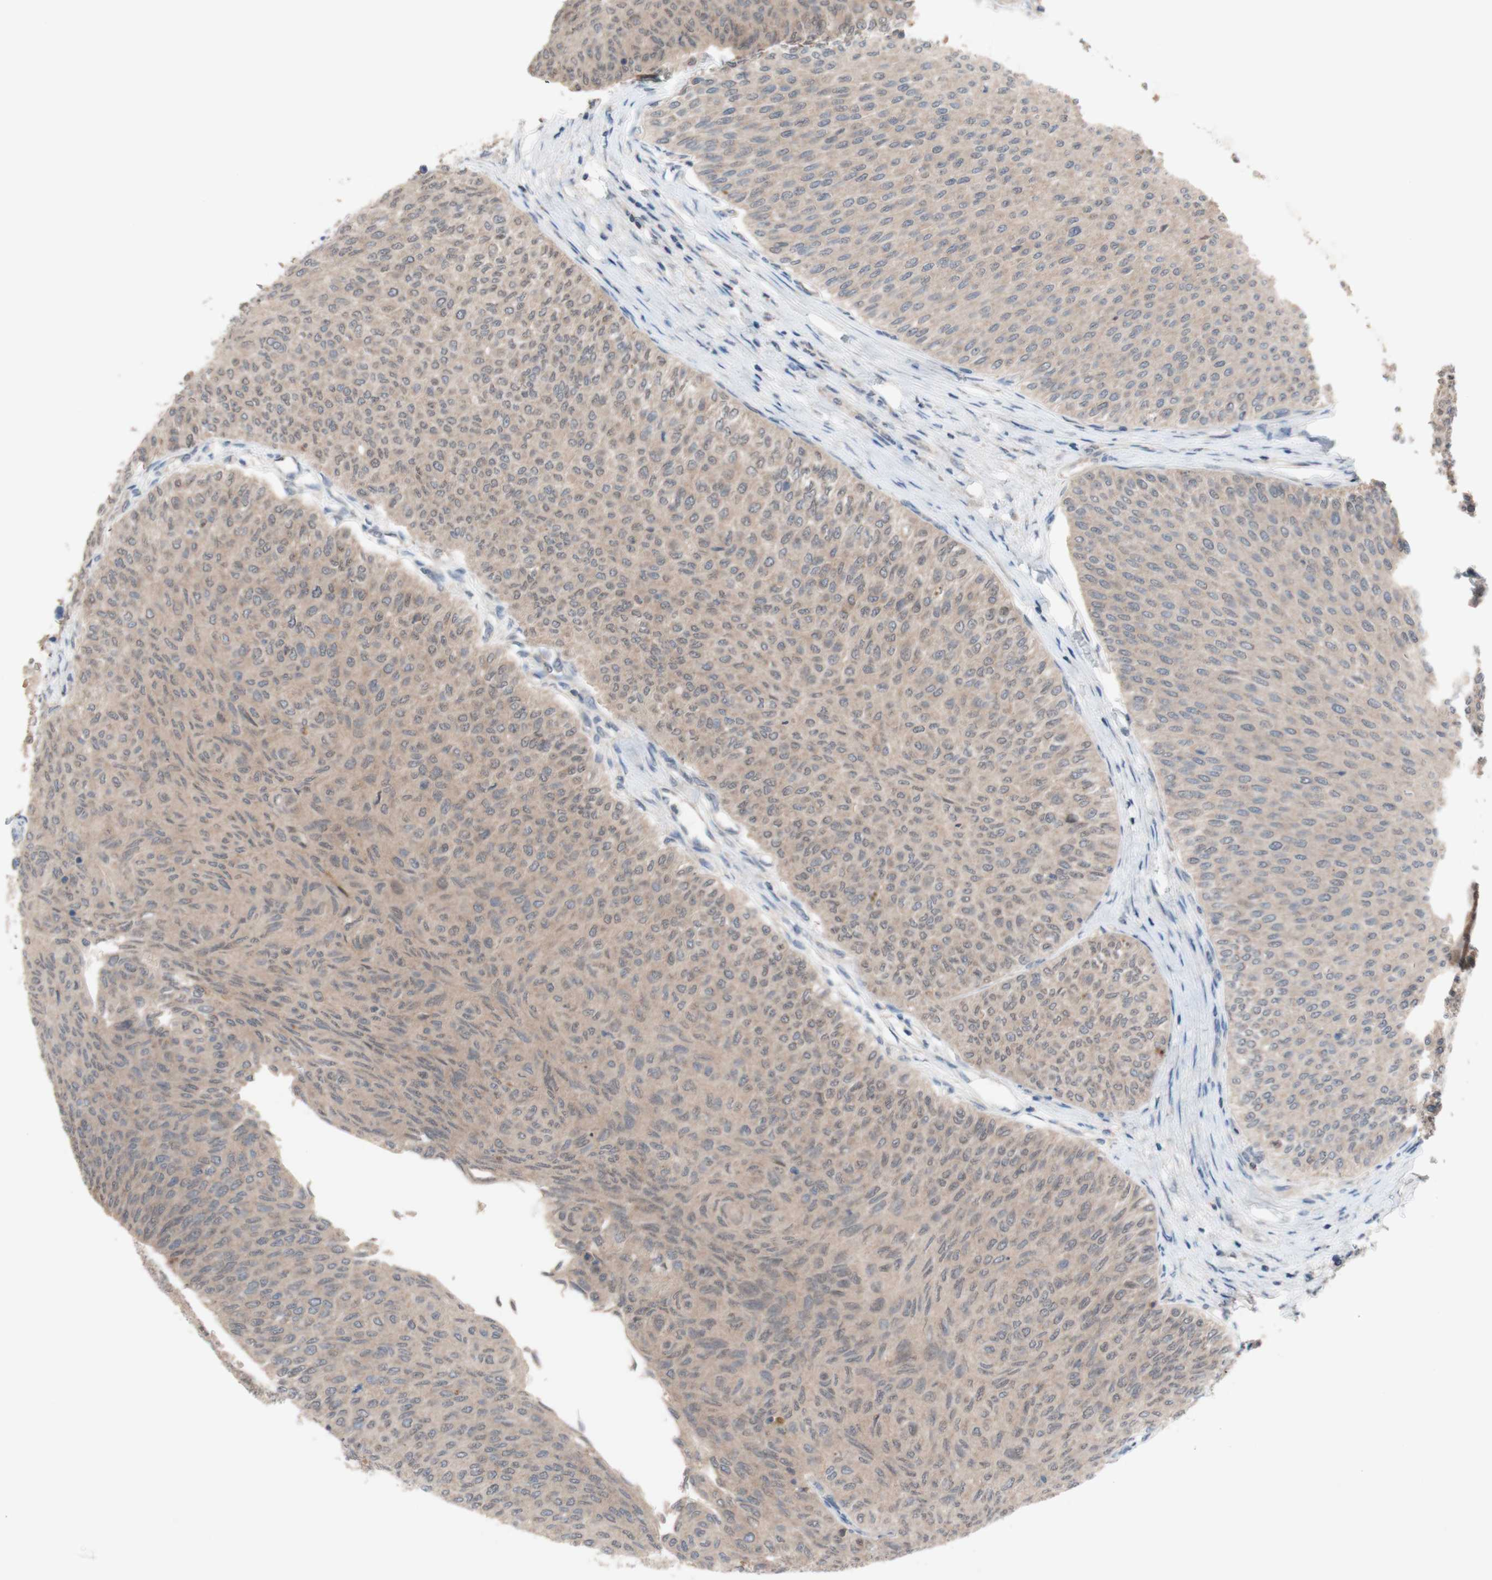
{"staining": {"intensity": "weak", "quantity": ">75%", "location": "cytoplasmic/membranous"}, "tissue": "urothelial cancer", "cell_type": "Tumor cells", "image_type": "cancer", "snomed": [{"axis": "morphology", "description": "Urothelial carcinoma, Low grade"}, {"axis": "topography", "description": "Urinary bladder"}], "caption": "Protein analysis of urothelial cancer tissue exhibits weak cytoplasmic/membranous expression in approximately >75% of tumor cells.", "gene": "PEX2", "patient": {"sex": "male", "age": 78}}